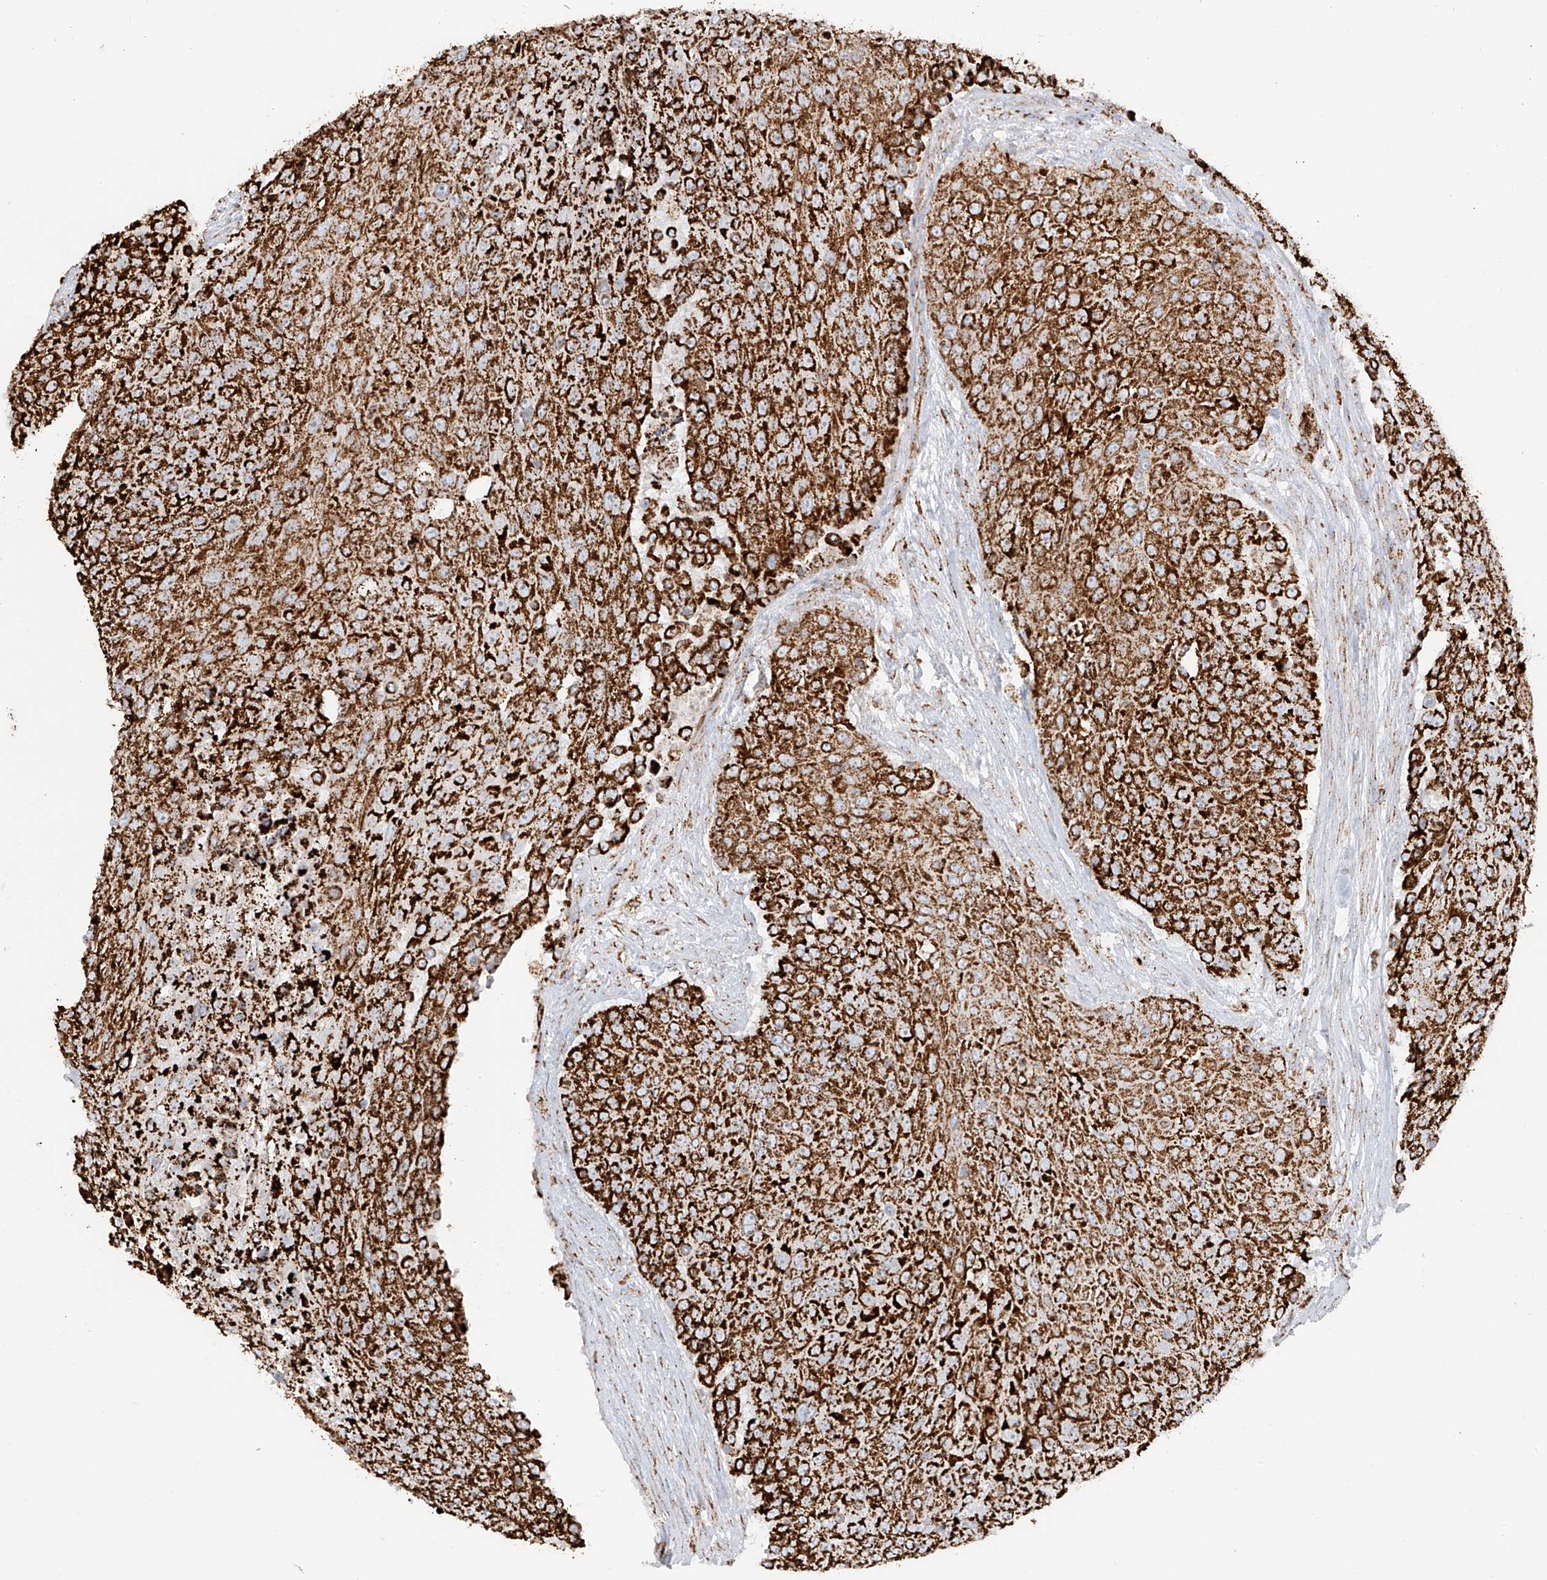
{"staining": {"intensity": "strong", "quantity": ">75%", "location": "cytoplasmic/membranous"}, "tissue": "urothelial cancer", "cell_type": "Tumor cells", "image_type": "cancer", "snomed": [{"axis": "morphology", "description": "Urothelial carcinoma, High grade"}, {"axis": "topography", "description": "Urinary bladder"}], "caption": "Protein expression analysis of human urothelial cancer reveals strong cytoplasmic/membranous staining in about >75% of tumor cells.", "gene": "TTC27", "patient": {"sex": "female", "age": 63}}